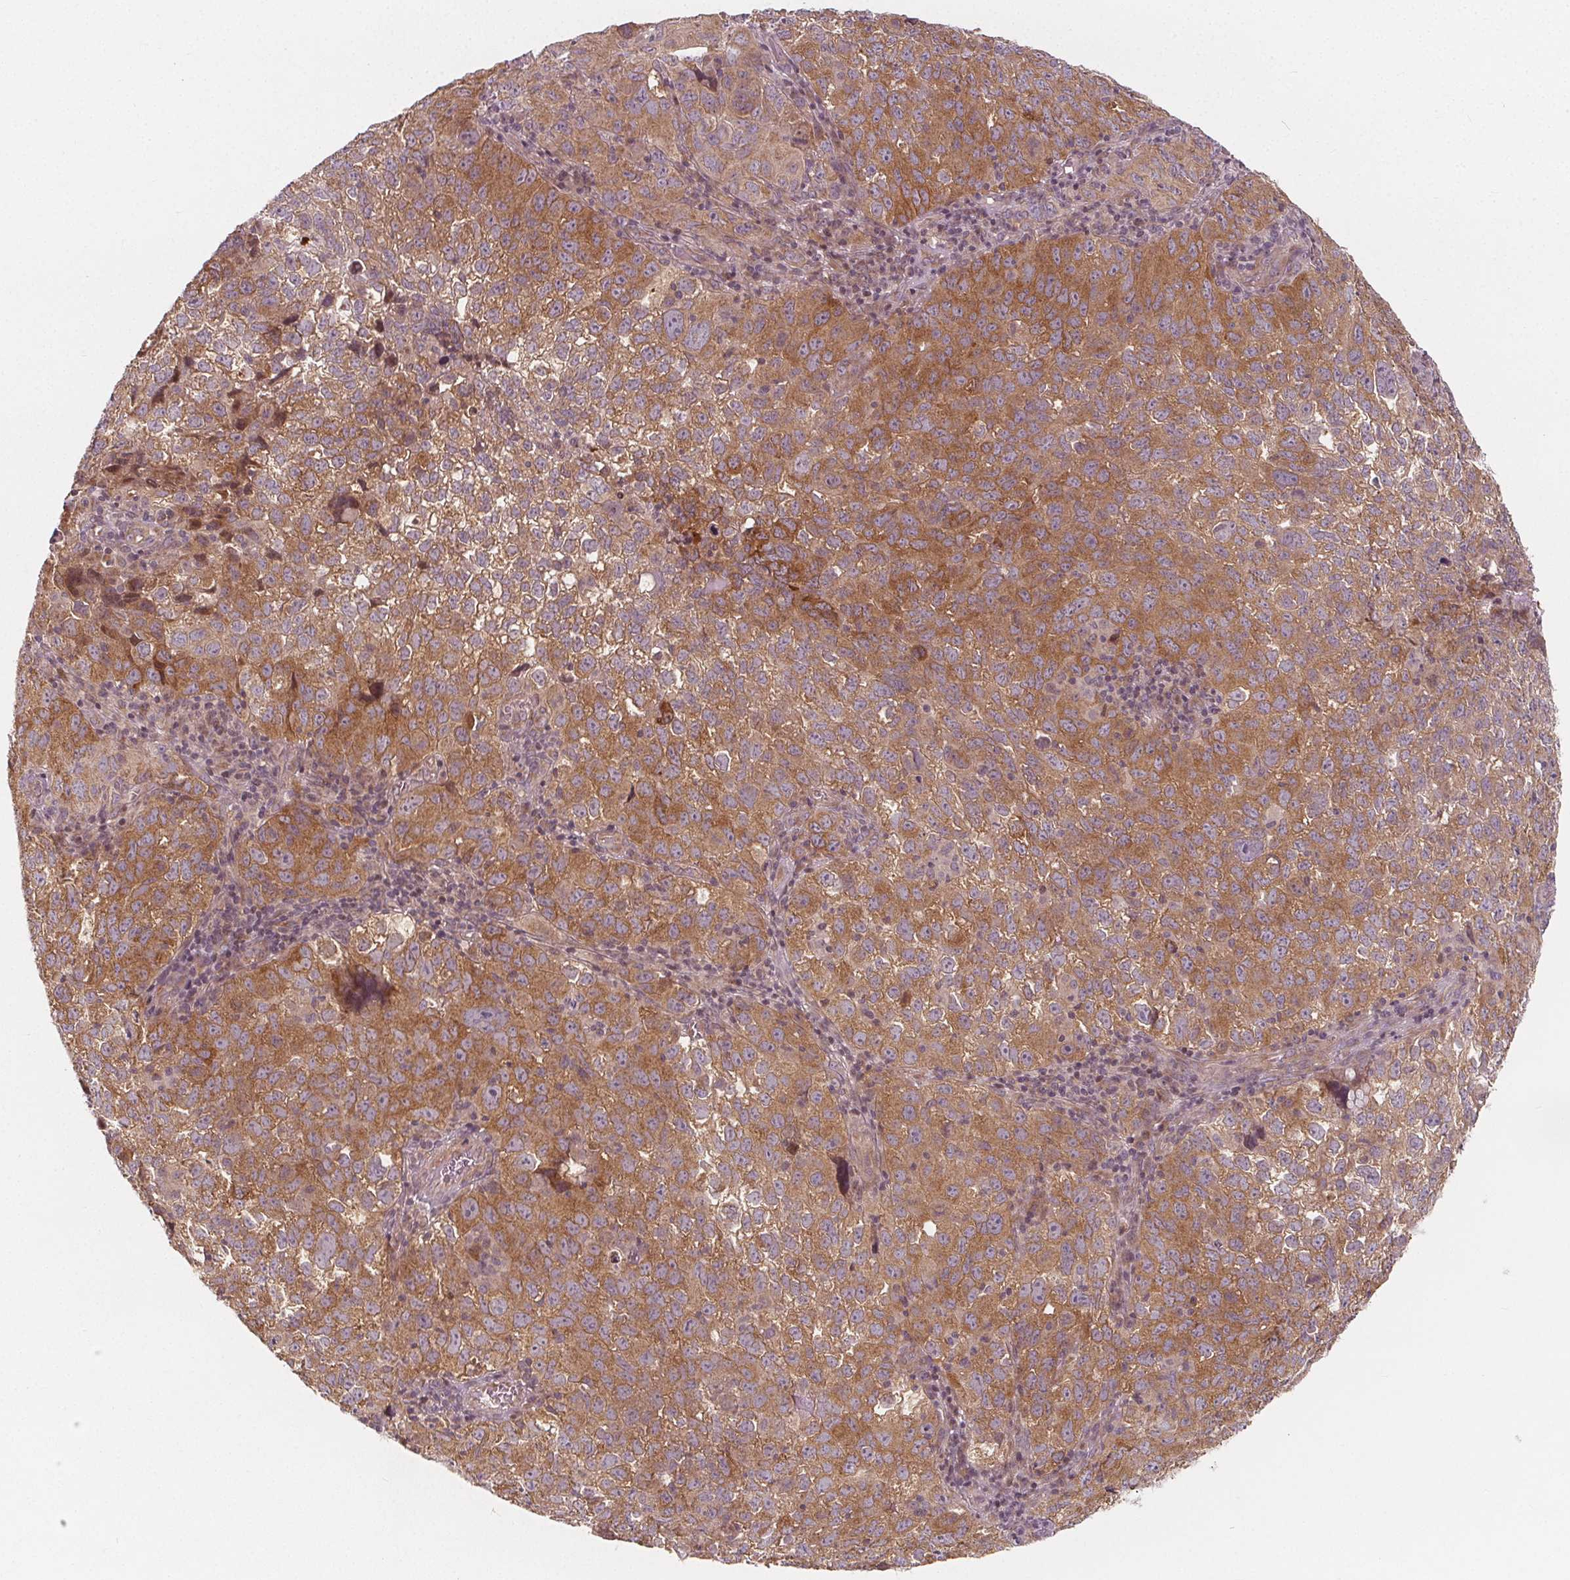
{"staining": {"intensity": "moderate", "quantity": ">75%", "location": "cytoplasmic/membranous,nuclear"}, "tissue": "cervical cancer", "cell_type": "Tumor cells", "image_type": "cancer", "snomed": [{"axis": "morphology", "description": "Squamous cell carcinoma, NOS"}, {"axis": "topography", "description": "Cervix"}], "caption": "A medium amount of moderate cytoplasmic/membranous and nuclear staining is appreciated in about >75% of tumor cells in cervical cancer tissue. The staining was performed using DAB, with brown indicating positive protein expression. Nuclei are stained blue with hematoxylin.", "gene": "AKT1S1", "patient": {"sex": "female", "age": 55}}